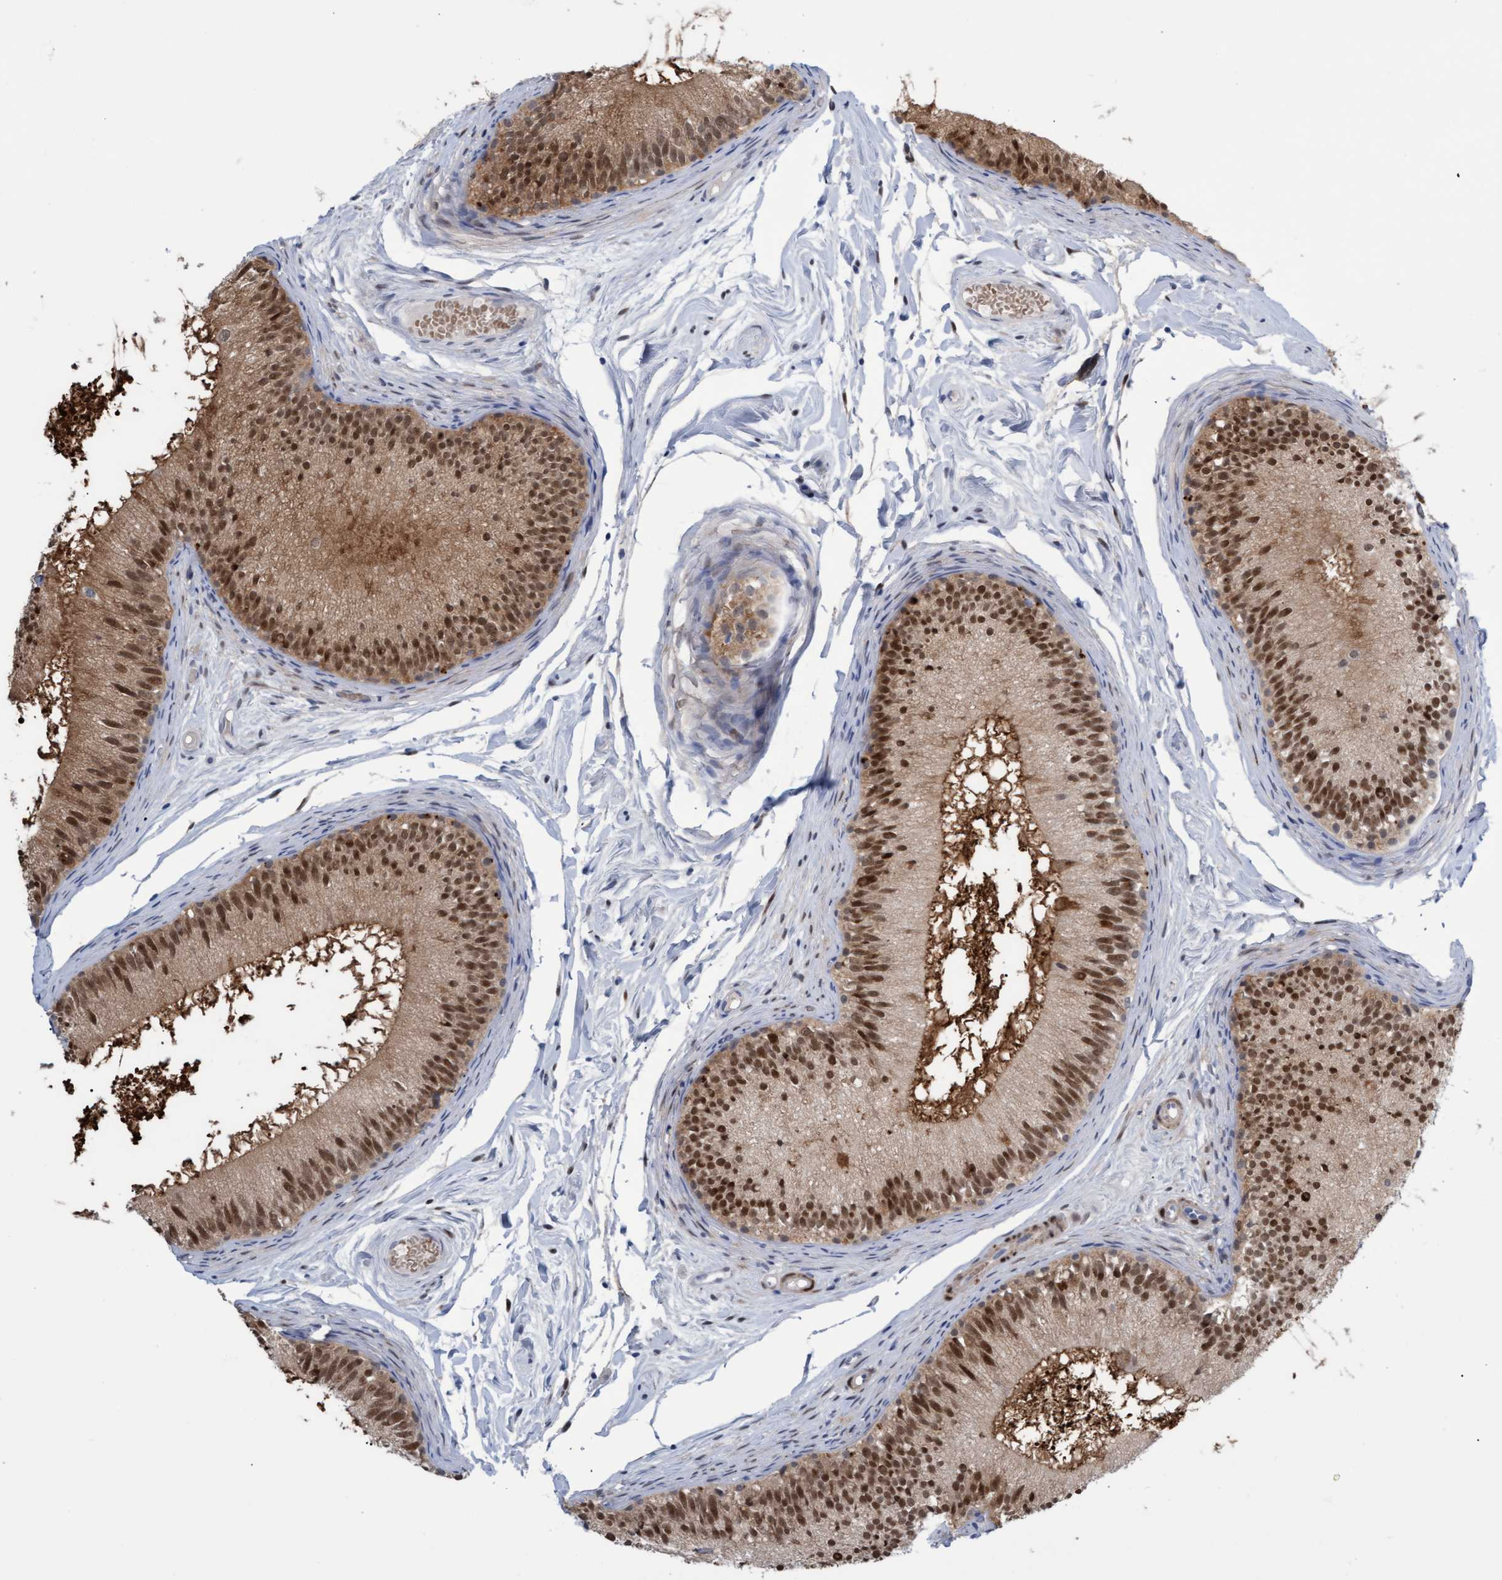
{"staining": {"intensity": "moderate", "quantity": ">75%", "location": "cytoplasmic/membranous,nuclear"}, "tissue": "epididymis", "cell_type": "Glandular cells", "image_type": "normal", "snomed": [{"axis": "morphology", "description": "Normal tissue, NOS"}, {"axis": "topography", "description": "Epididymis"}], "caption": "Immunohistochemical staining of benign human epididymis exhibits >75% levels of moderate cytoplasmic/membranous,nuclear protein expression in about >75% of glandular cells. The staining was performed using DAB, with brown indicating positive protein expression. Nuclei are stained blue with hematoxylin.", "gene": "PINX1", "patient": {"sex": "male", "age": 46}}